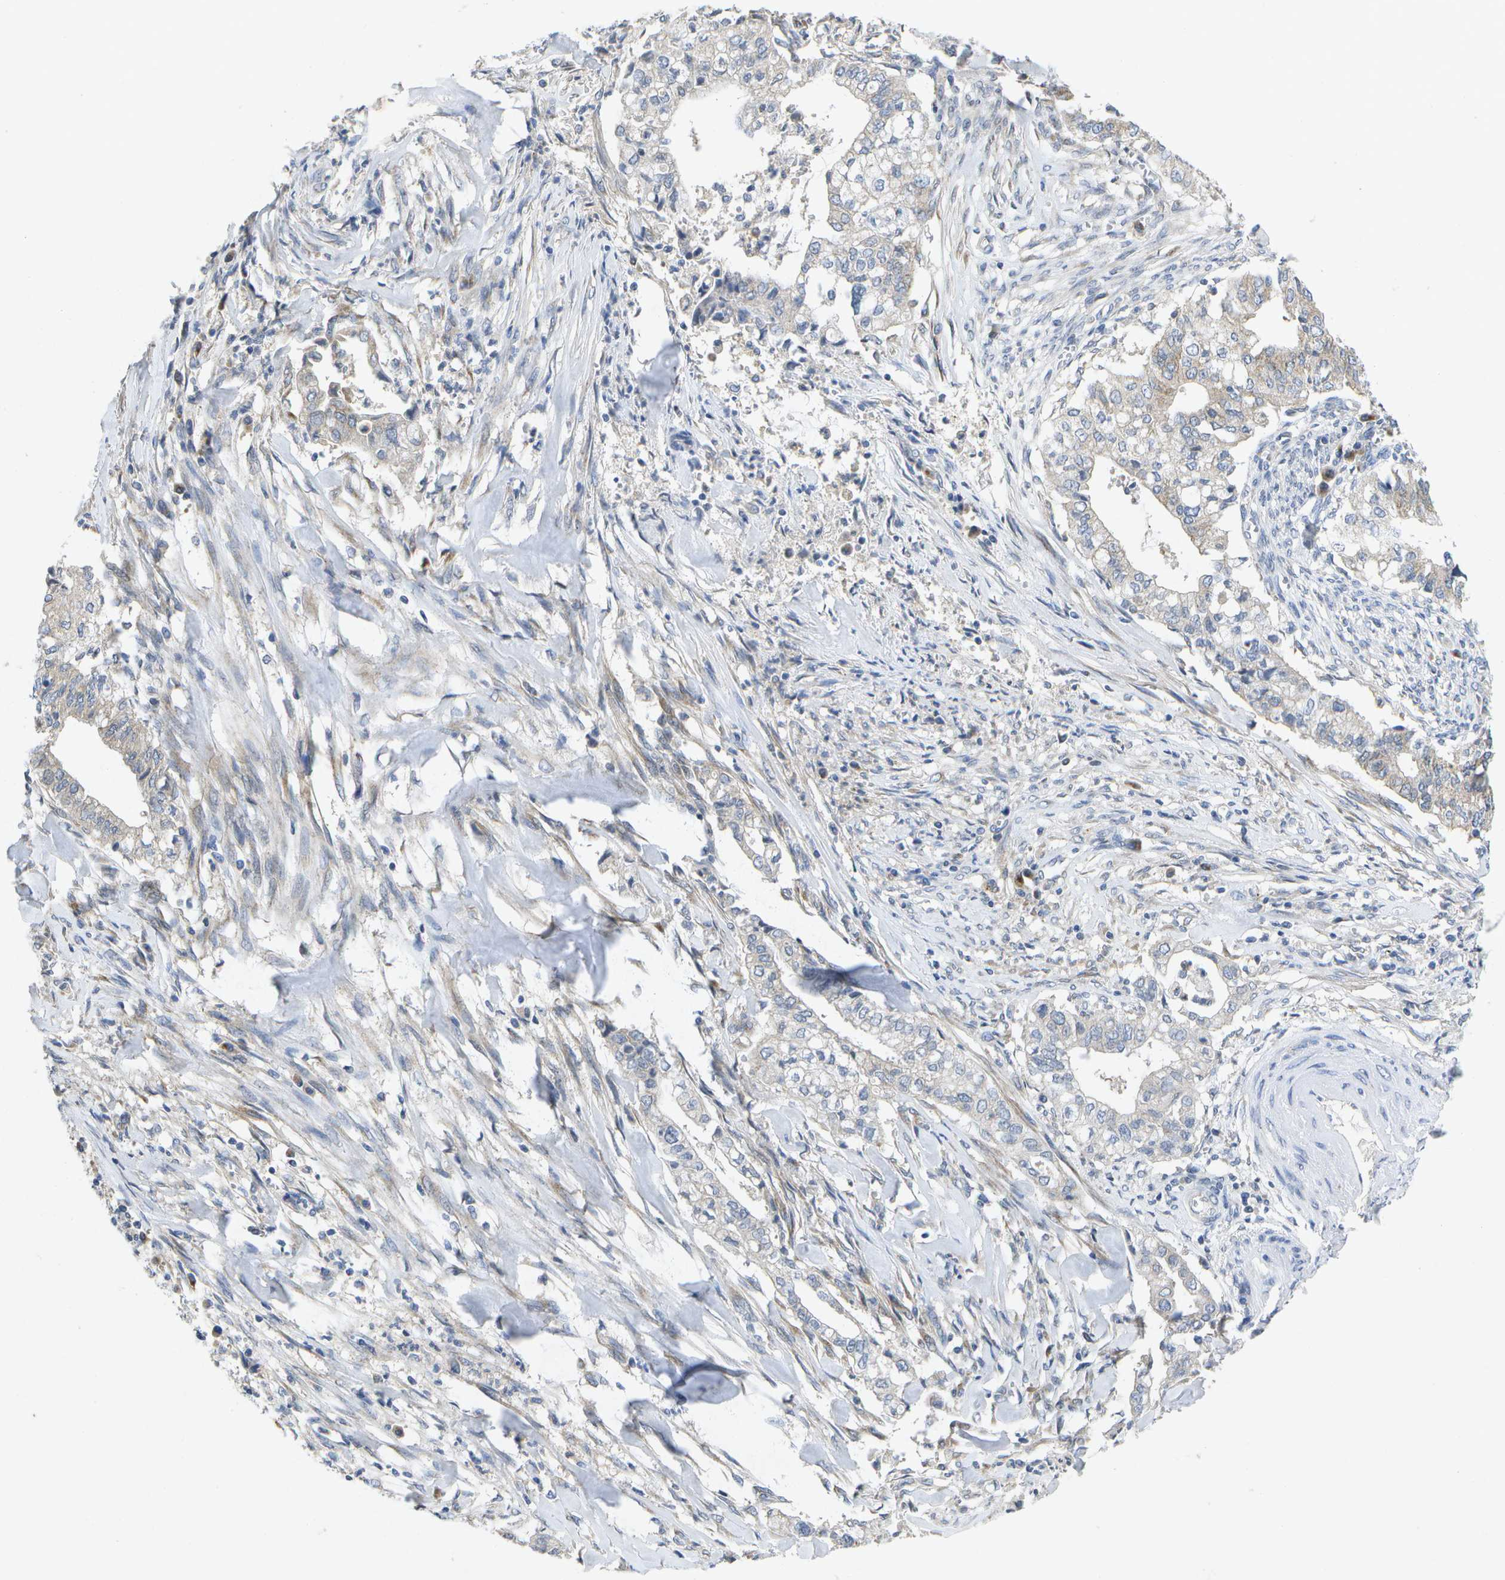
{"staining": {"intensity": "moderate", "quantity": "25%-75%", "location": "cytoplasmic/membranous"}, "tissue": "cervical cancer", "cell_type": "Tumor cells", "image_type": "cancer", "snomed": [{"axis": "morphology", "description": "Adenocarcinoma, NOS"}, {"axis": "topography", "description": "Cervix"}], "caption": "Immunohistochemical staining of human adenocarcinoma (cervical) reveals medium levels of moderate cytoplasmic/membranous protein staining in approximately 25%-75% of tumor cells.", "gene": "KDELR1", "patient": {"sex": "female", "age": 44}}